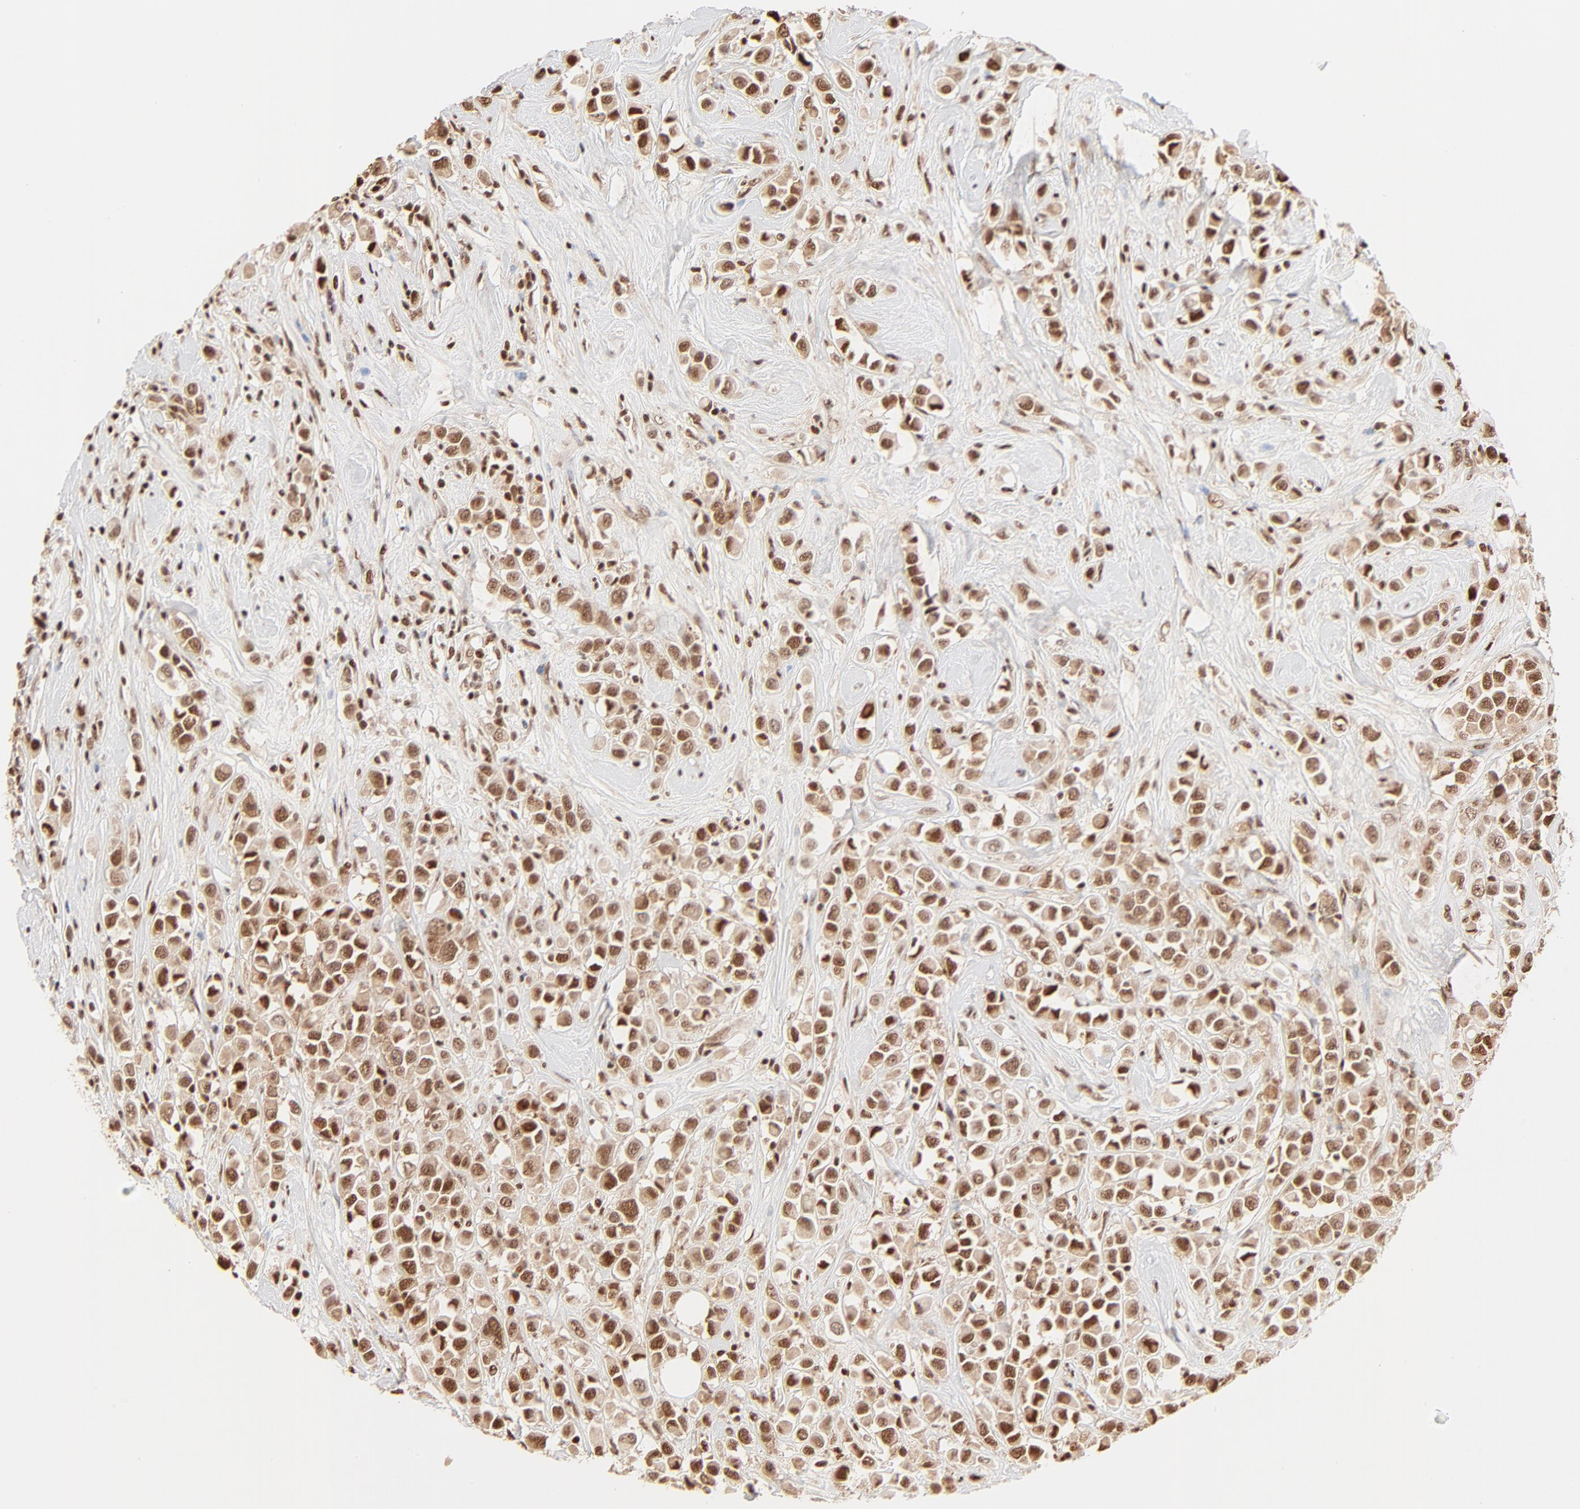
{"staining": {"intensity": "strong", "quantity": ">75%", "location": "cytoplasmic/membranous,nuclear"}, "tissue": "breast cancer", "cell_type": "Tumor cells", "image_type": "cancer", "snomed": [{"axis": "morphology", "description": "Duct carcinoma"}, {"axis": "topography", "description": "Breast"}], "caption": "Immunohistochemical staining of breast intraductal carcinoma reveals high levels of strong cytoplasmic/membranous and nuclear protein expression in approximately >75% of tumor cells.", "gene": "FAM50A", "patient": {"sex": "female", "age": 61}}